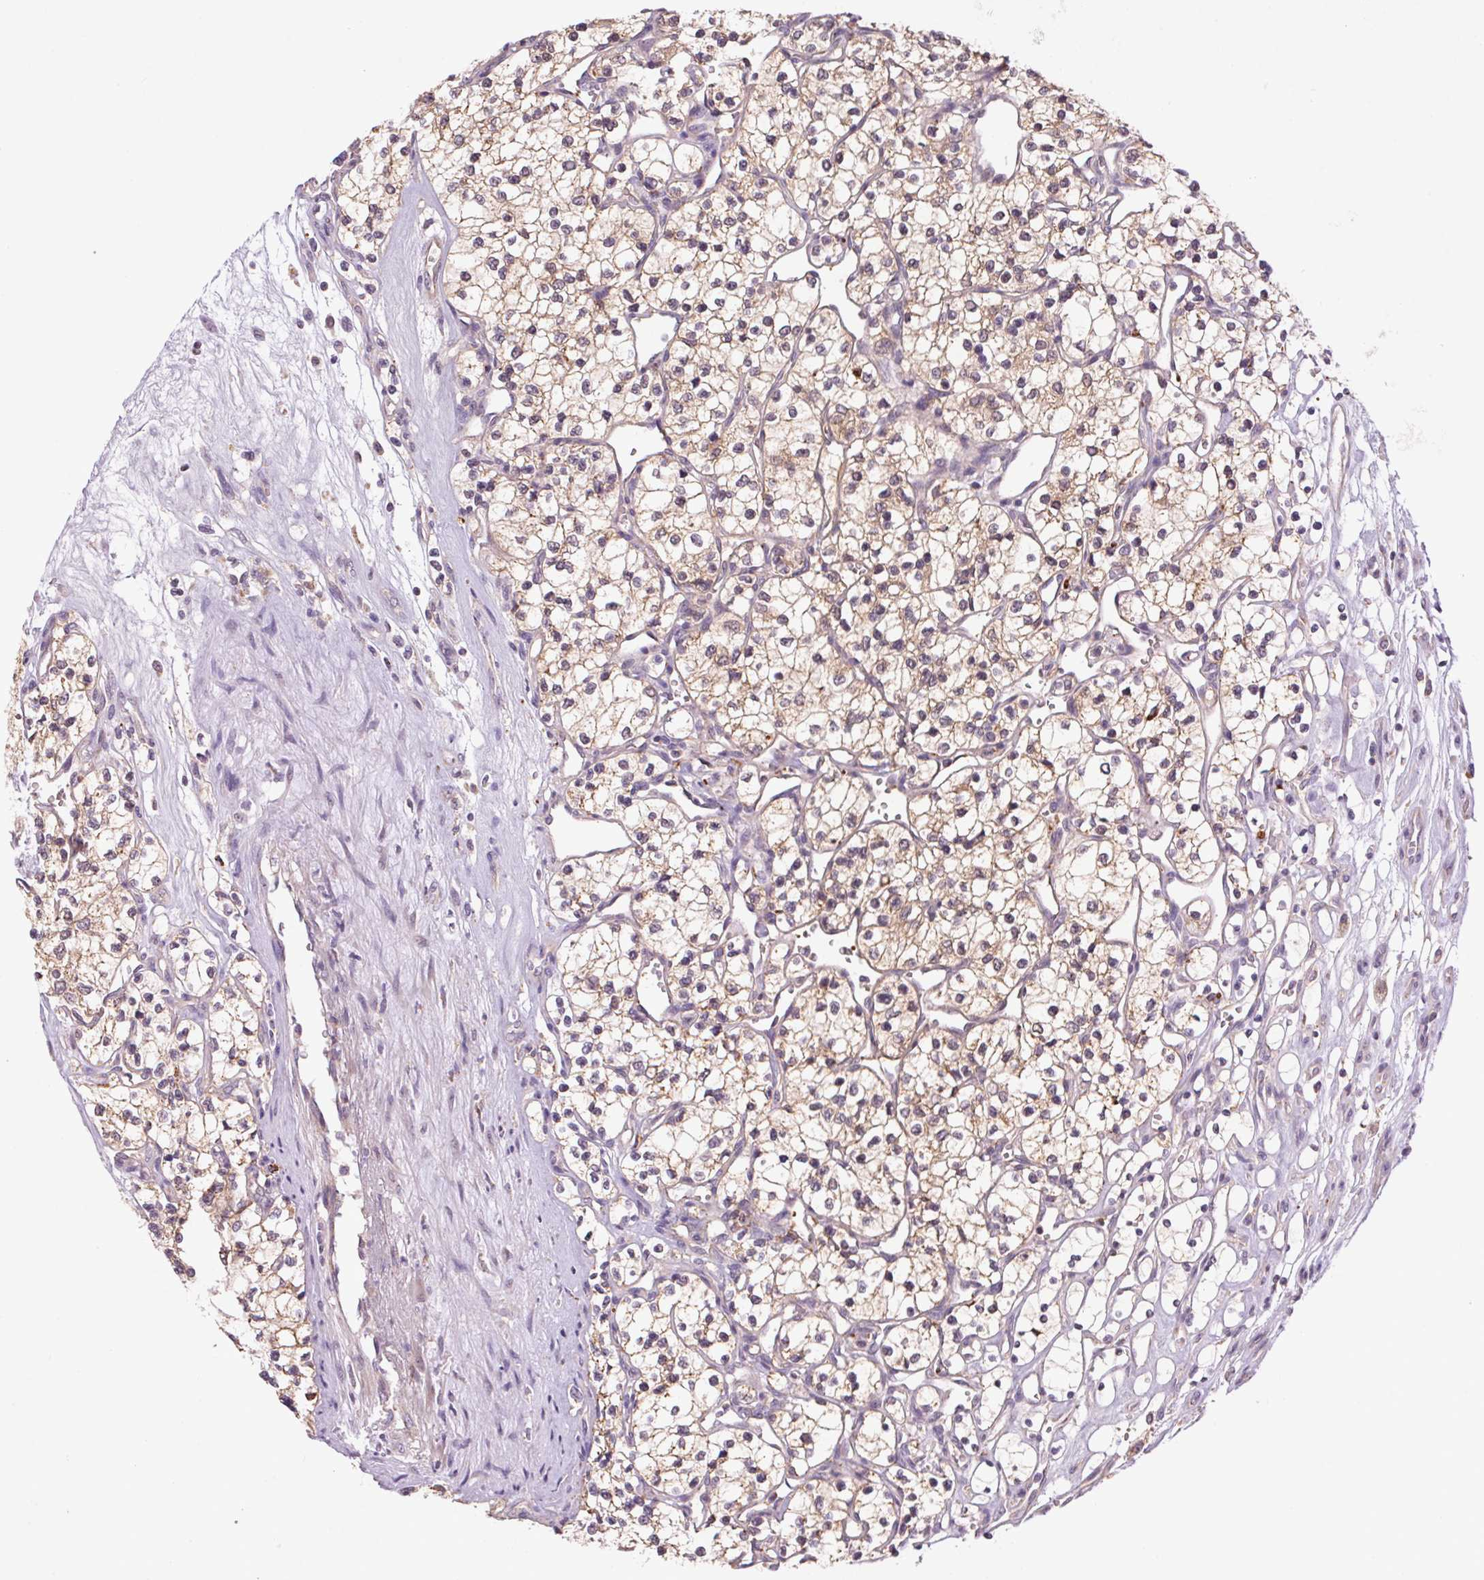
{"staining": {"intensity": "weak", "quantity": ">75%", "location": "cytoplasmic/membranous"}, "tissue": "renal cancer", "cell_type": "Tumor cells", "image_type": "cancer", "snomed": [{"axis": "morphology", "description": "Adenocarcinoma, NOS"}, {"axis": "topography", "description": "Kidney"}], "caption": "Immunohistochemical staining of renal cancer (adenocarcinoma) reveals weak cytoplasmic/membranous protein positivity in about >75% of tumor cells.", "gene": "ADH5", "patient": {"sex": "female", "age": 69}}